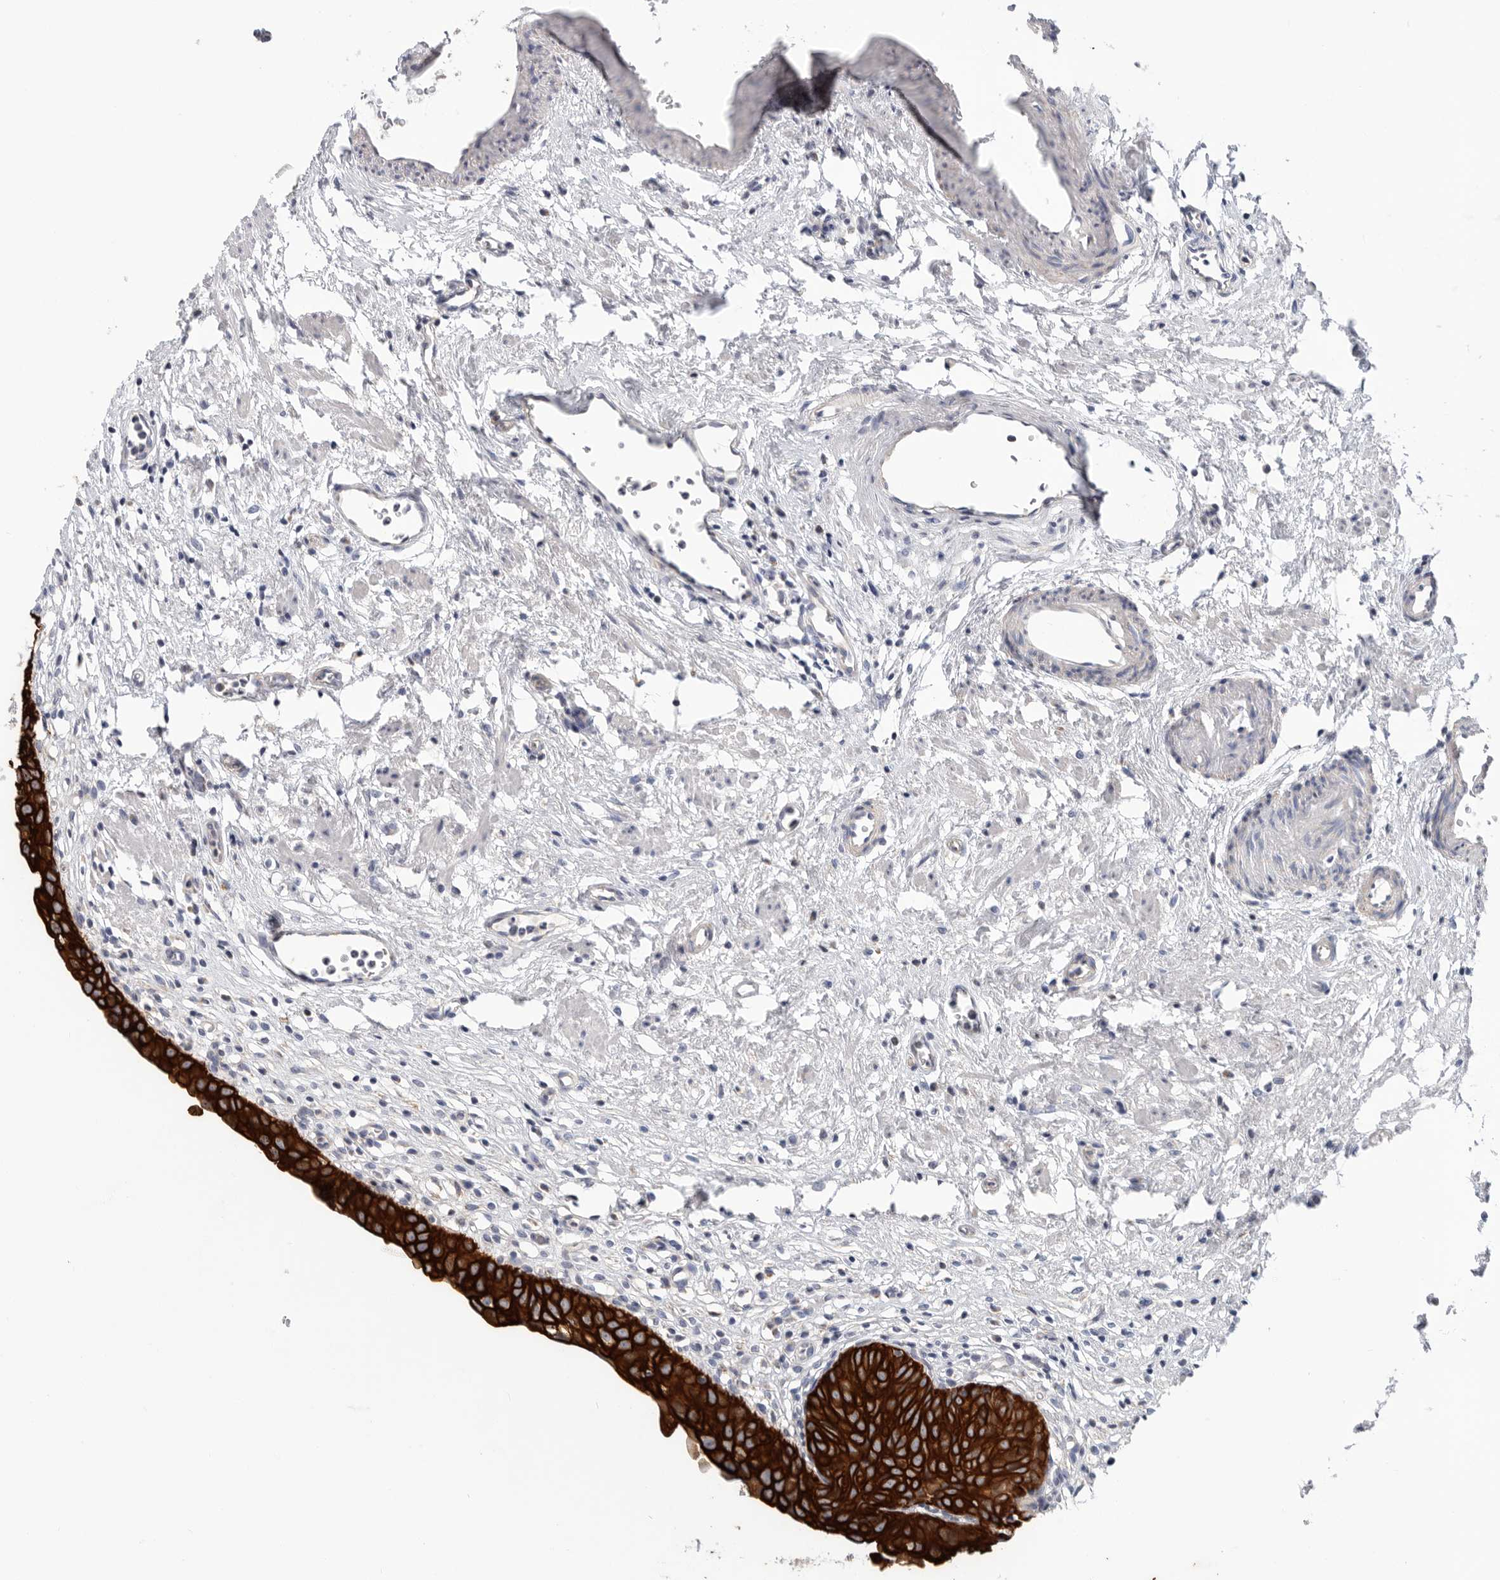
{"staining": {"intensity": "strong", "quantity": ">75%", "location": "cytoplasmic/membranous"}, "tissue": "urinary bladder", "cell_type": "Urothelial cells", "image_type": "normal", "snomed": [{"axis": "morphology", "description": "Normal tissue, NOS"}, {"axis": "morphology", "description": "Urothelial carcinoma, High grade"}, {"axis": "topography", "description": "Urinary bladder"}], "caption": "Immunohistochemical staining of unremarkable urinary bladder reveals strong cytoplasmic/membranous protein positivity in approximately >75% of urothelial cells.", "gene": "MTFR1L", "patient": {"sex": "female", "age": 60}}